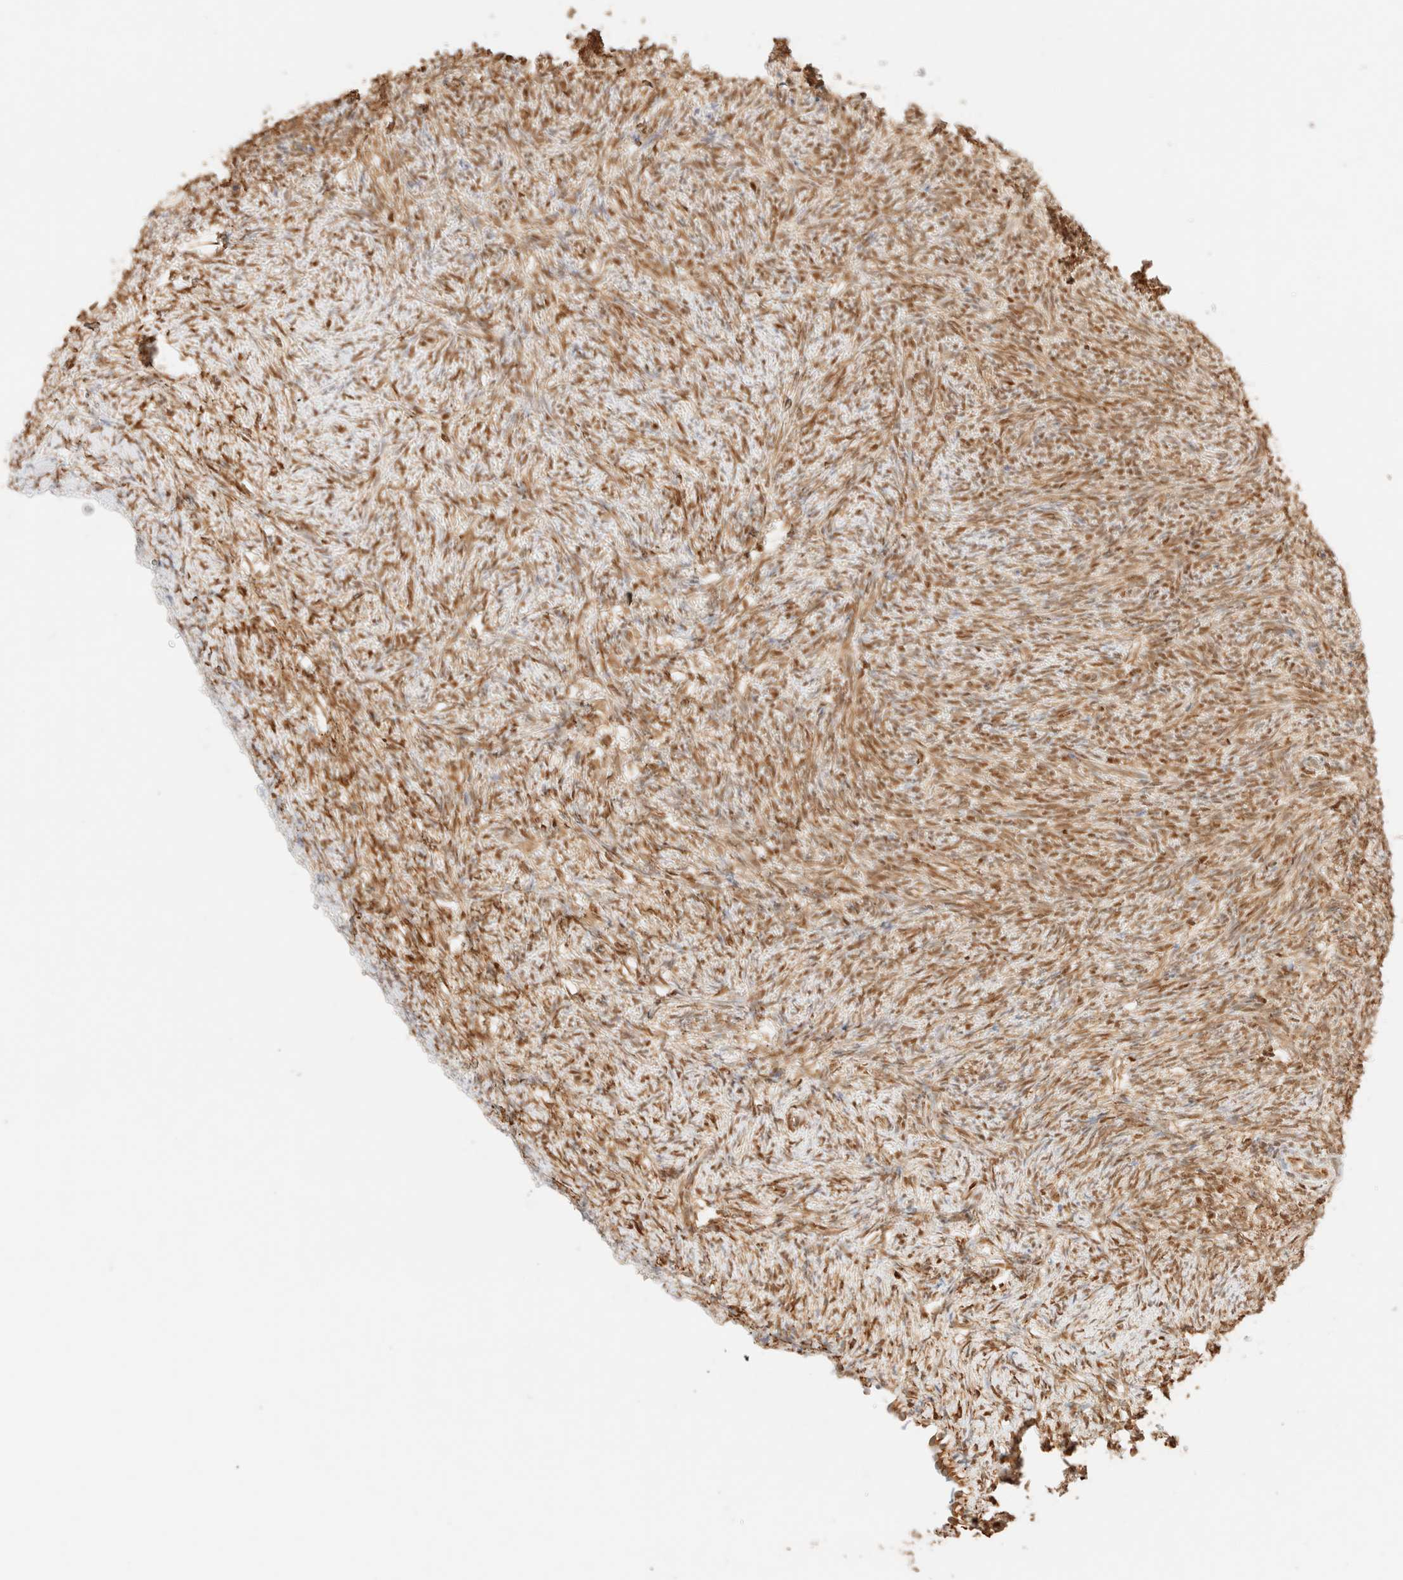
{"staining": {"intensity": "moderate", "quantity": ">75%", "location": "nuclear"}, "tissue": "ovary", "cell_type": "Follicle cells", "image_type": "normal", "snomed": [{"axis": "morphology", "description": "Normal tissue, NOS"}, {"axis": "topography", "description": "Ovary"}], "caption": "Protein analysis of benign ovary exhibits moderate nuclear positivity in about >75% of follicle cells.", "gene": "ZSCAN18", "patient": {"sex": "female", "age": 41}}